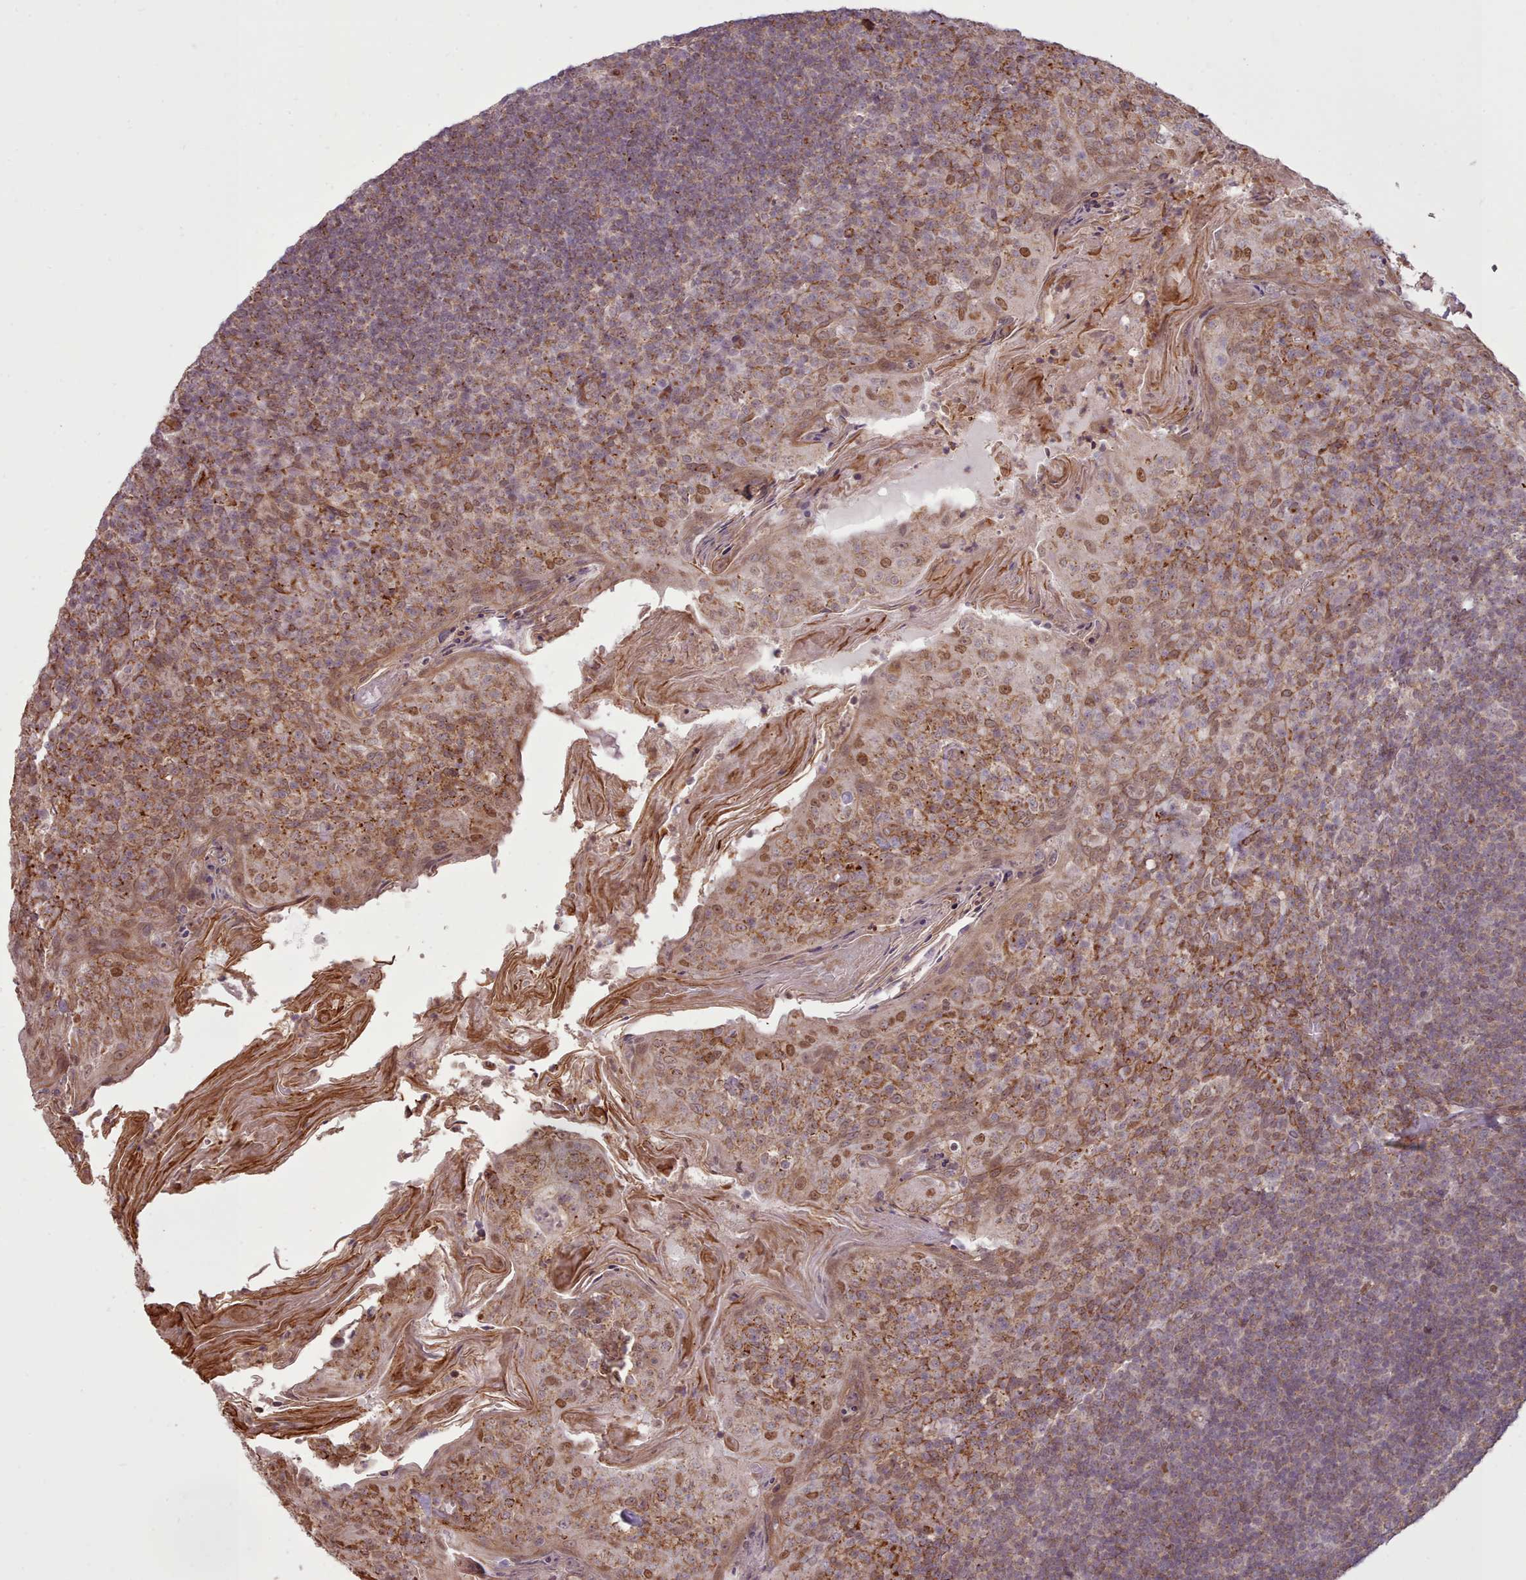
{"staining": {"intensity": "moderate", "quantity": "<25%", "location": "cytoplasmic/membranous"}, "tissue": "tonsil", "cell_type": "Germinal center cells", "image_type": "normal", "snomed": [{"axis": "morphology", "description": "Normal tissue, NOS"}, {"axis": "topography", "description": "Tonsil"}], "caption": "Moderate cytoplasmic/membranous positivity for a protein is appreciated in approximately <25% of germinal center cells of unremarkable tonsil using immunohistochemistry.", "gene": "ZMYM4", "patient": {"sex": "female", "age": 10}}